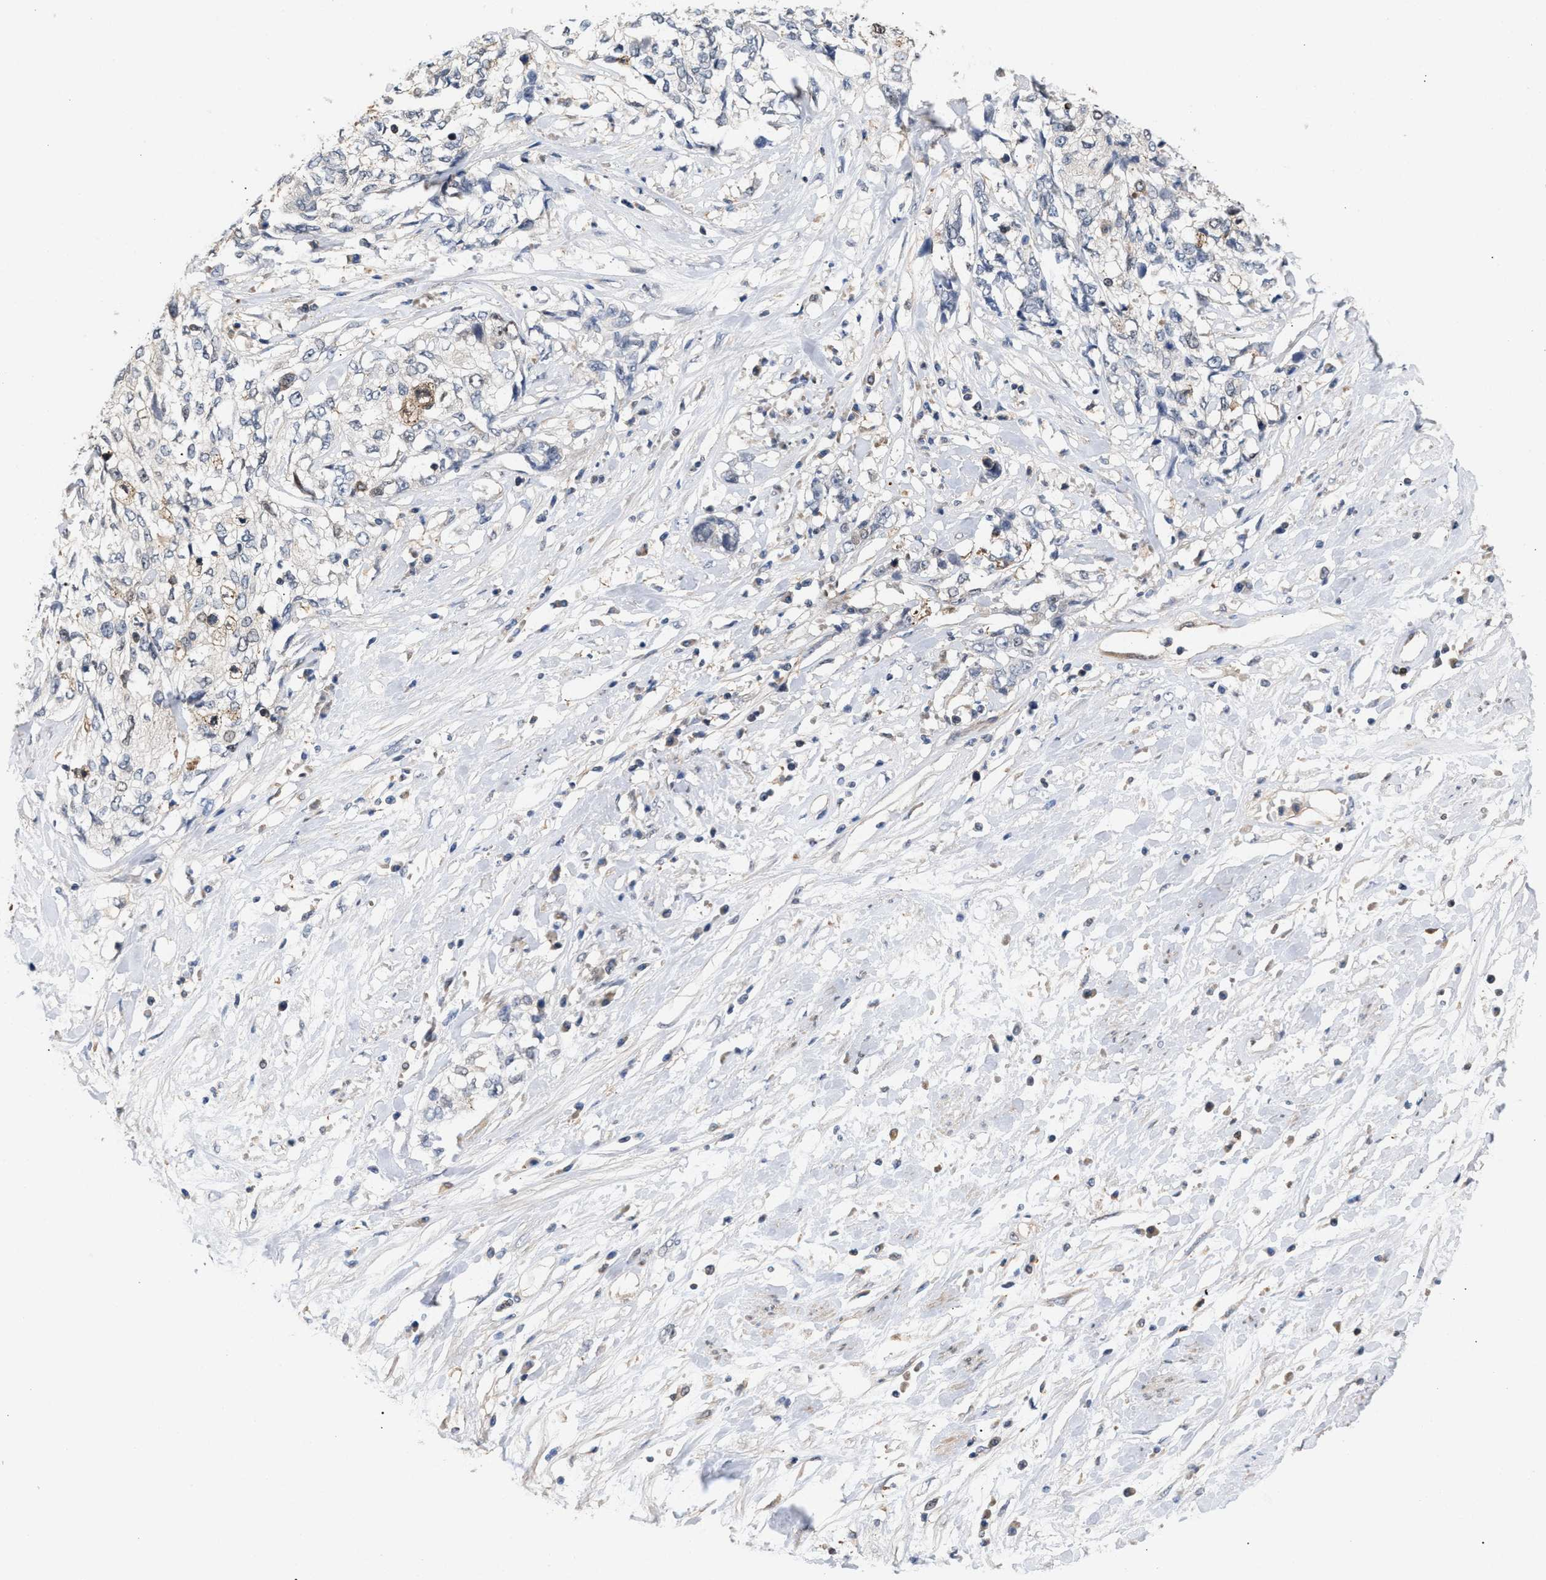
{"staining": {"intensity": "negative", "quantity": "none", "location": "none"}, "tissue": "cervical cancer", "cell_type": "Tumor cells", "image_type": "cancer", "snomed": [{"axis": "morphology", "description": "Squamous cell carcinoma, NOS"}, {"axis": "topography", "description": "Cervix"}], "caption": "IHC image of human cervical cancer stained for a protein (brown), which exhibits no expression in tumor cells.", "gene": "GLOD4", "patient": {"sex": "female", "age": 57}}